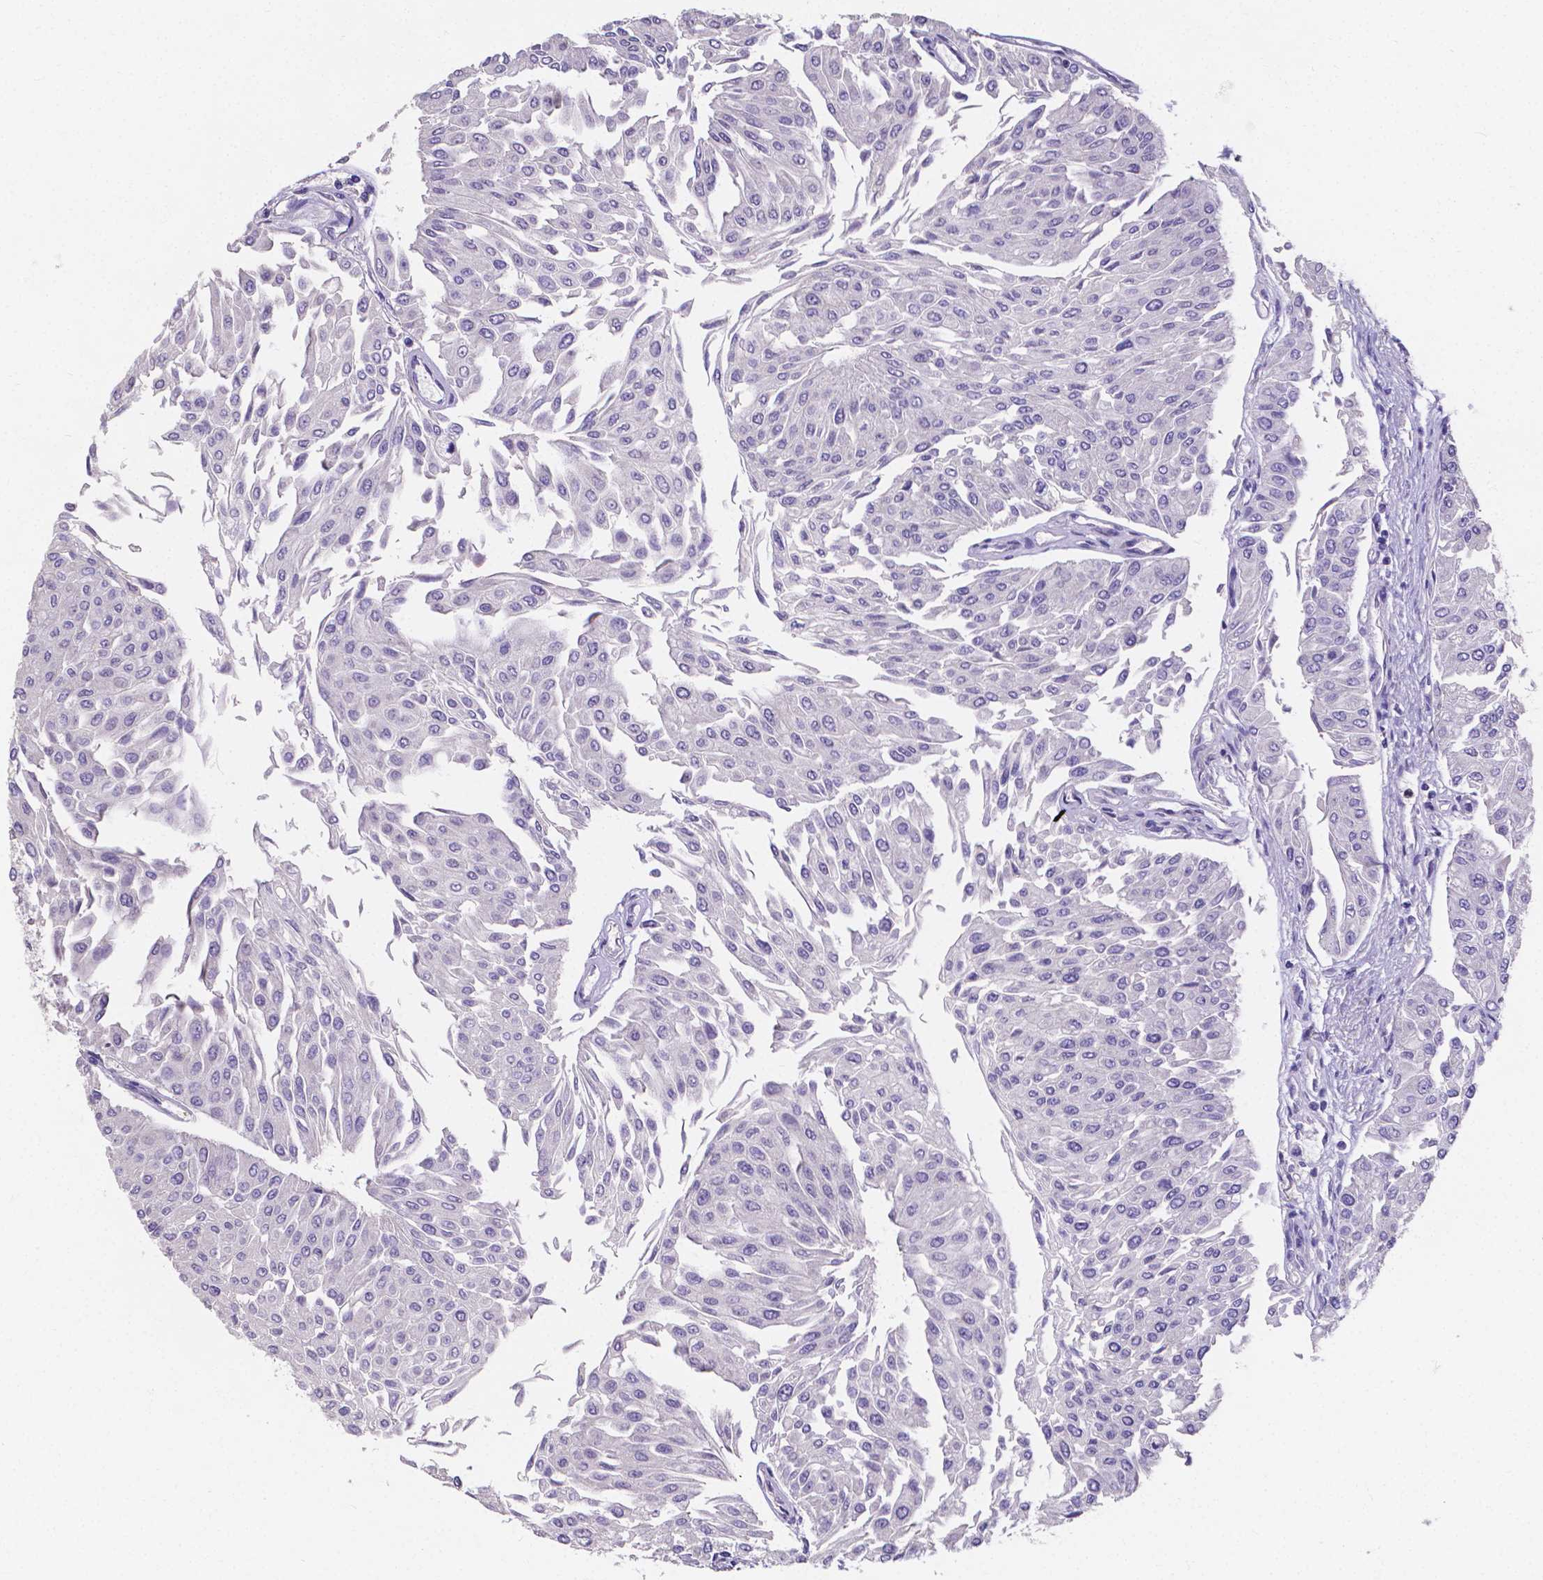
{"staining": {"intensity": "negative", "quantity": "none", "location": "none"}, "tissue": "urothelial cancer", "cell_type": "Tumor cells", "image_type": "cancer", "snomed": [{"axis": "morphology", "description": "Urothelial carcinoma, NOS"}, {"axis": "topography", "description": "Urinary bladder"}], "caption": "Urothelial cancer stained for a protein using IHC demonstrates no expression tumor cells.", "gene": "ATP6V1D", "patient": {"sex": "male", "age": 67}}